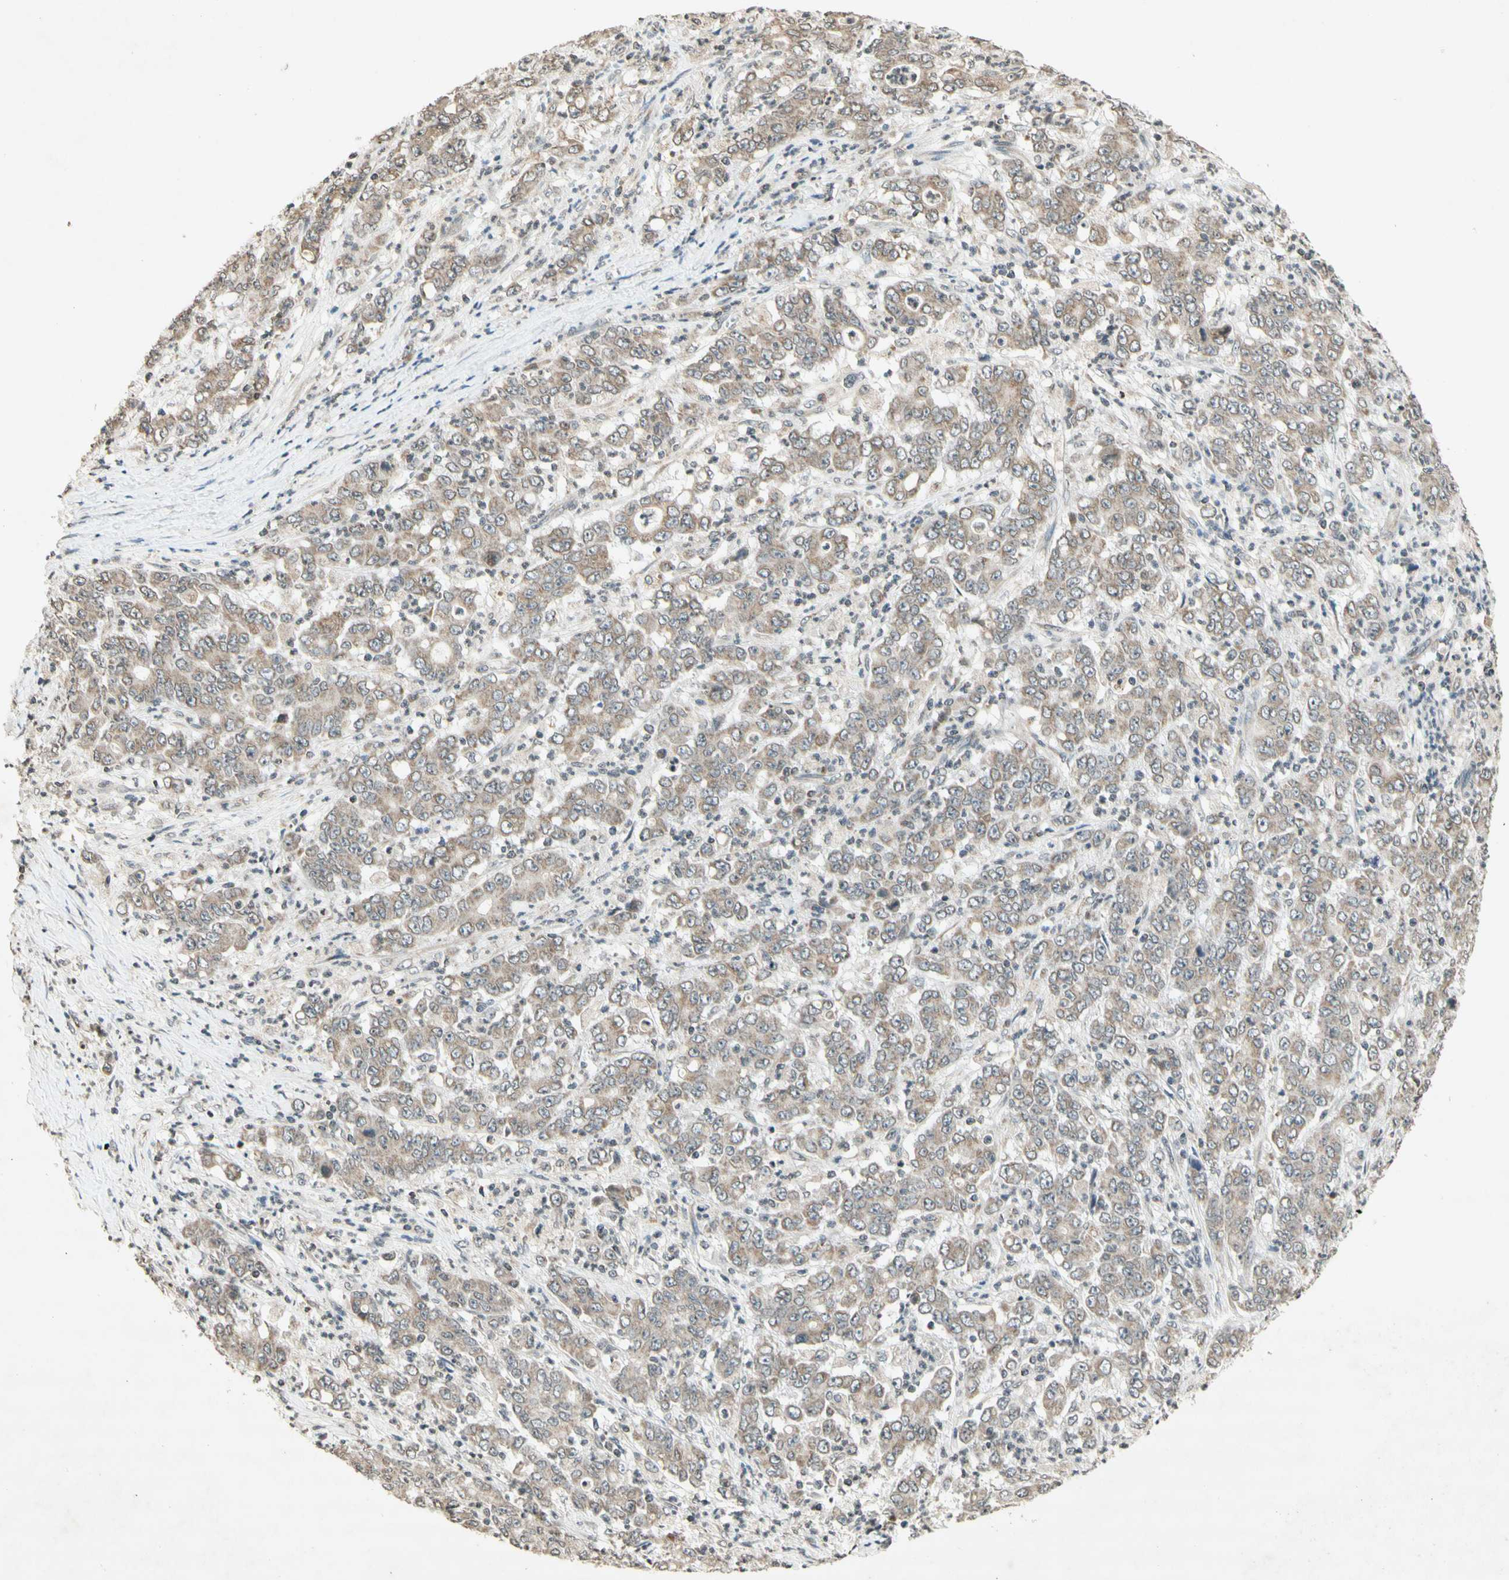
{"staining": {"intensity": "weak", "quantity": "25%-75%", "location": "cytoplasmic/membranous"}, "tissue": "stomach cancer", "cell_type": "Tumor cells", "image_type": "cancer", "snomed": [{"axis": "morphology", "description": "Adenocarcinoma, NOS"}, {"axis": "topography", "description": "Stomach, lower"}], "caption": "Immunohistochemistry of adenocarcinoma (stomach) exhibits low levels of weak cytoplasmic/membranous staining in approximately 25%-75% of tumor cells. (brown staining indicates protein expression, while blue staining denotes nuclei).", "gene": "CCNI", "patient": {"sex": "female", "age": 71}}